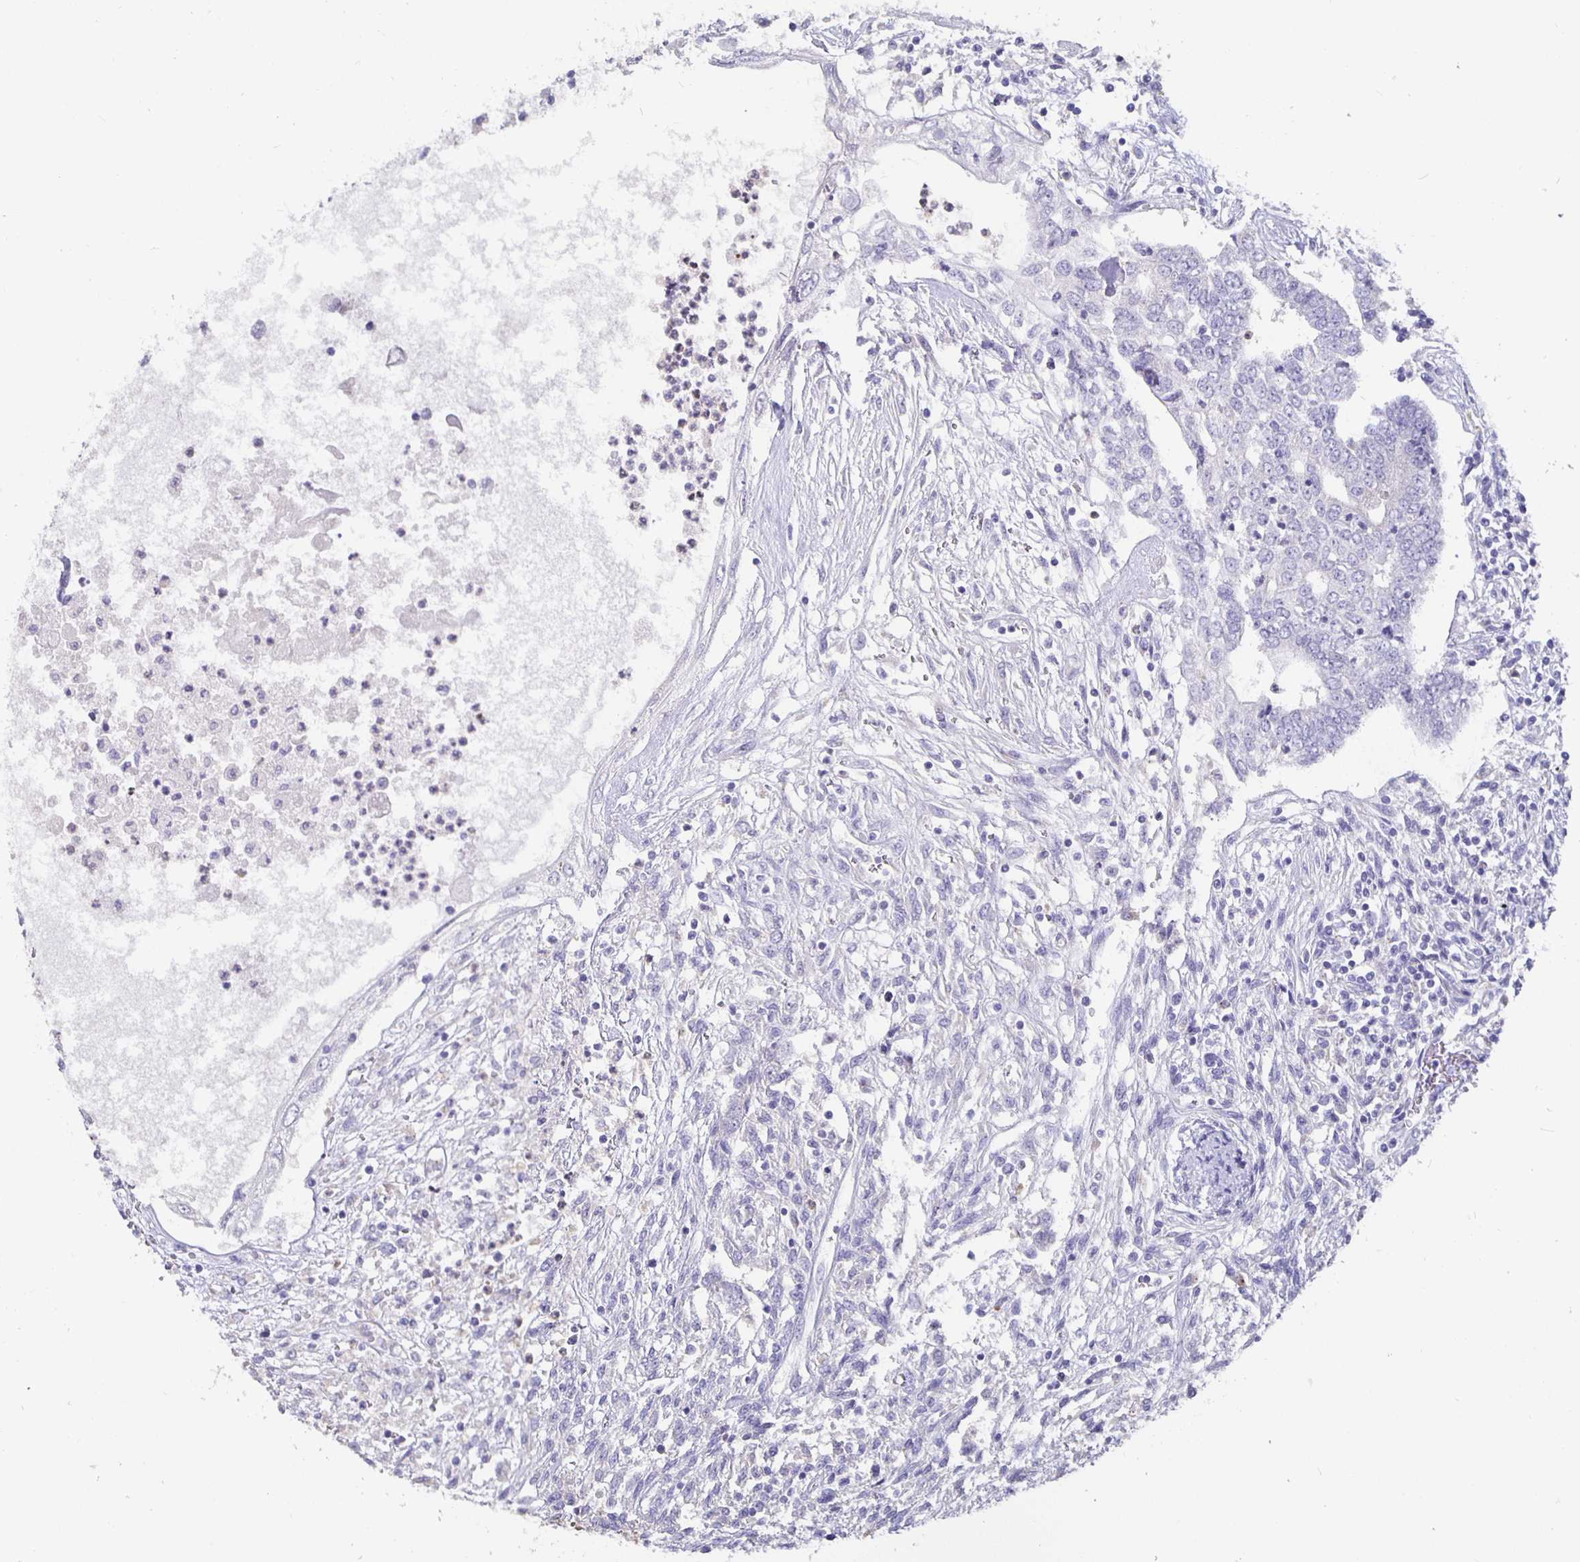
{"staining": {"intensity": "negative", "quantity": "none", "location": "none"}, "tissue": "testis cancer", "cell_type": "Tumor cells", "image_type": "cancer", "snomed": [{"axis": "morphology", "description": "Carcinoma, Embryonal, NOS"}, {"axis": "topography", "description": "Testis"}], "caption": "Tumor cells are negative for protein expression in human testis cancer. (DAB immunohistochemistry with hematoxylin counter stain).", "gene": "GPX4", "patient": {"sex": "male", "age": 37}}